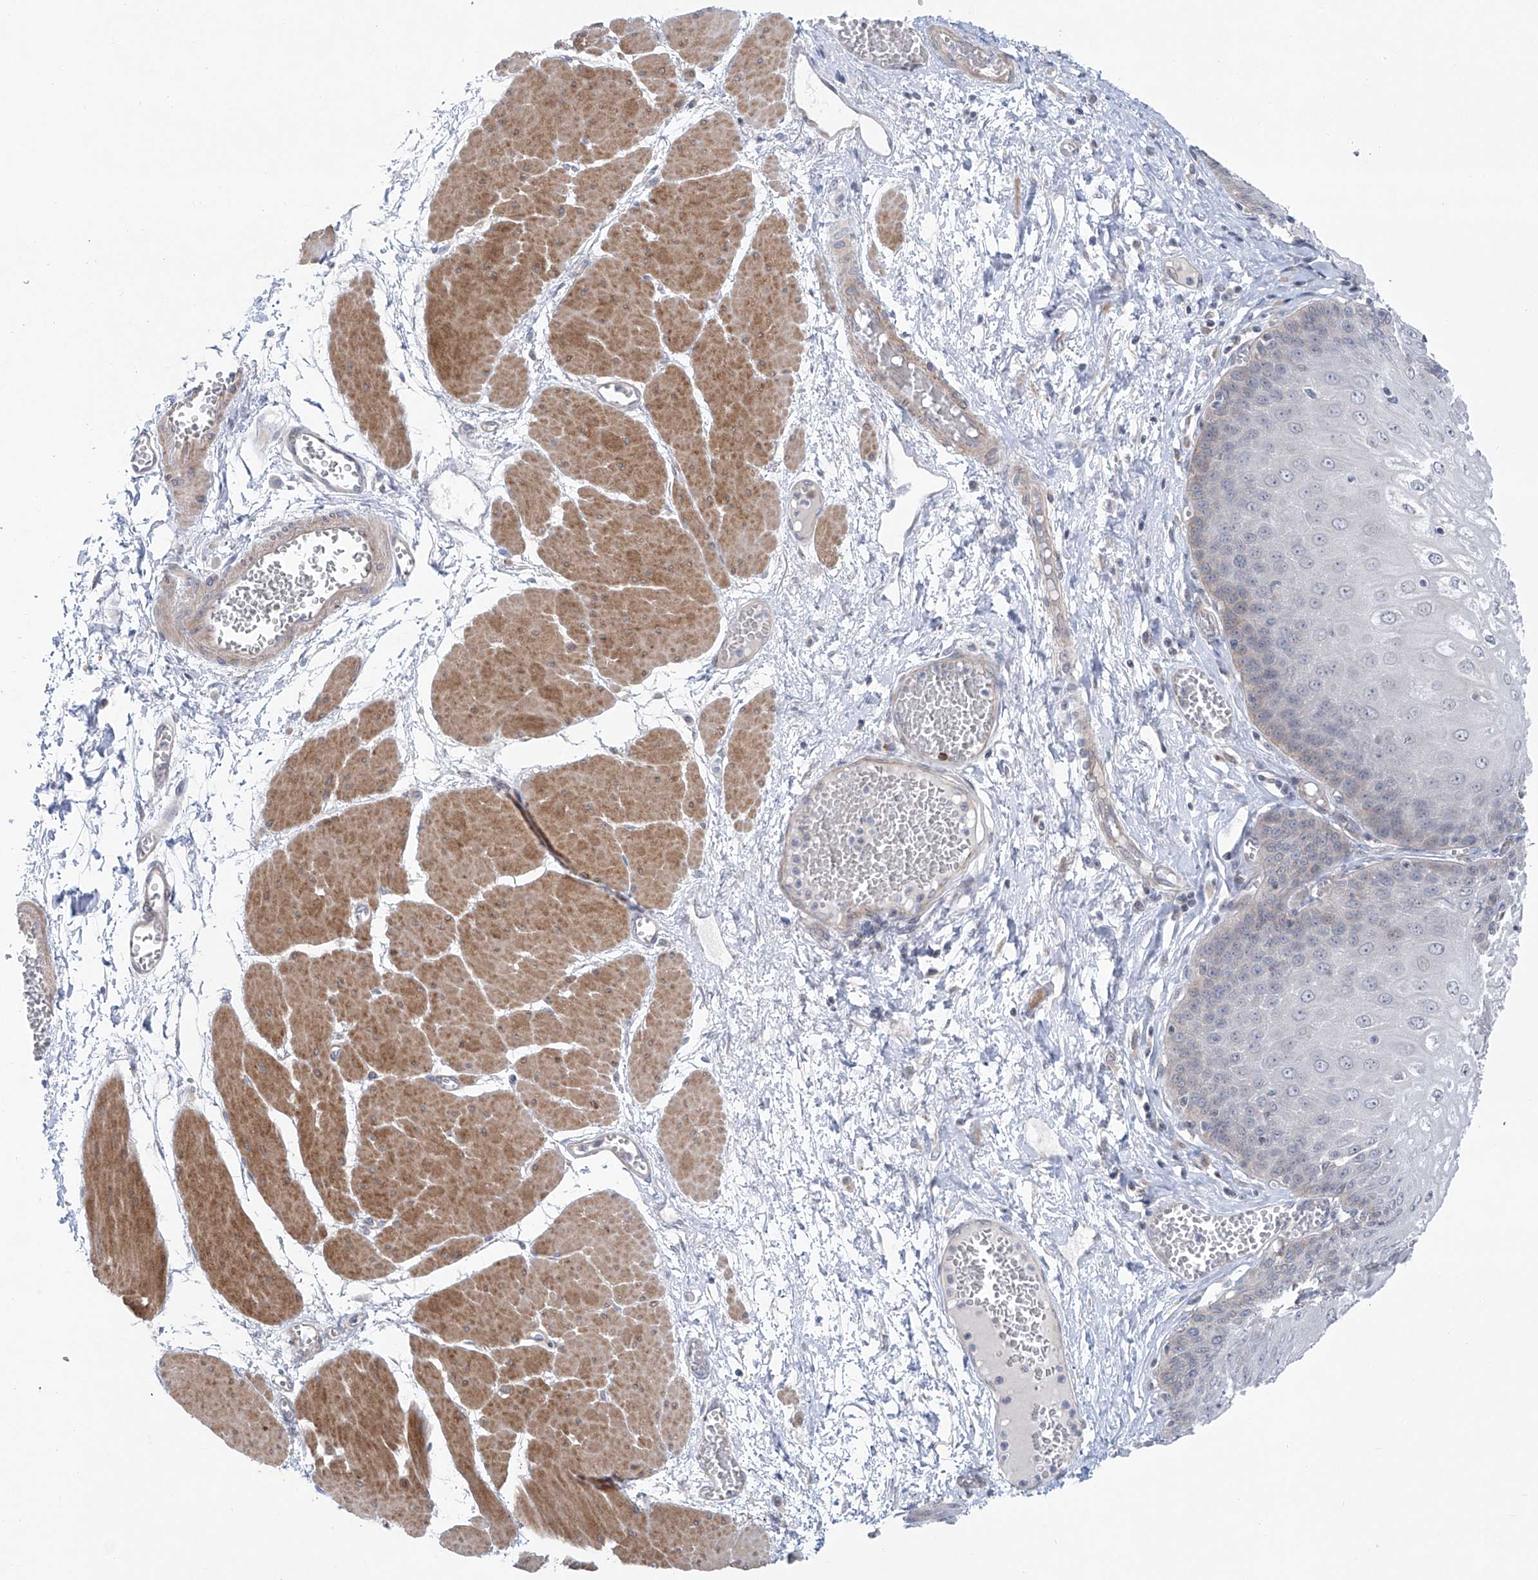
{"staining": {"intensity": "moderate", "quantity": "25%-75%", "location": "cytoplasmic/membranous,nuclear"}, "tissue": "esophagus", "cell_type": "Squamous epithelial cells", "image_type": "normal", "snomed": [{"axis": "morphology", "description": "Normal tissue, NOS"}, {"axis": "topography", "description": "Esophagus"}], "caption": "Squamous epithelial cells demonstrate moderate cytoplasmic/membranous,nuclear staining in about 25%-75% of cells in unremarkable esophagus. (DAB (3,3'-diaminobenzidine) = brown stain, brightfield microscopy at high magnification).", "gene": "KLC4", "patient": {"sex": "male", "age": 60}}